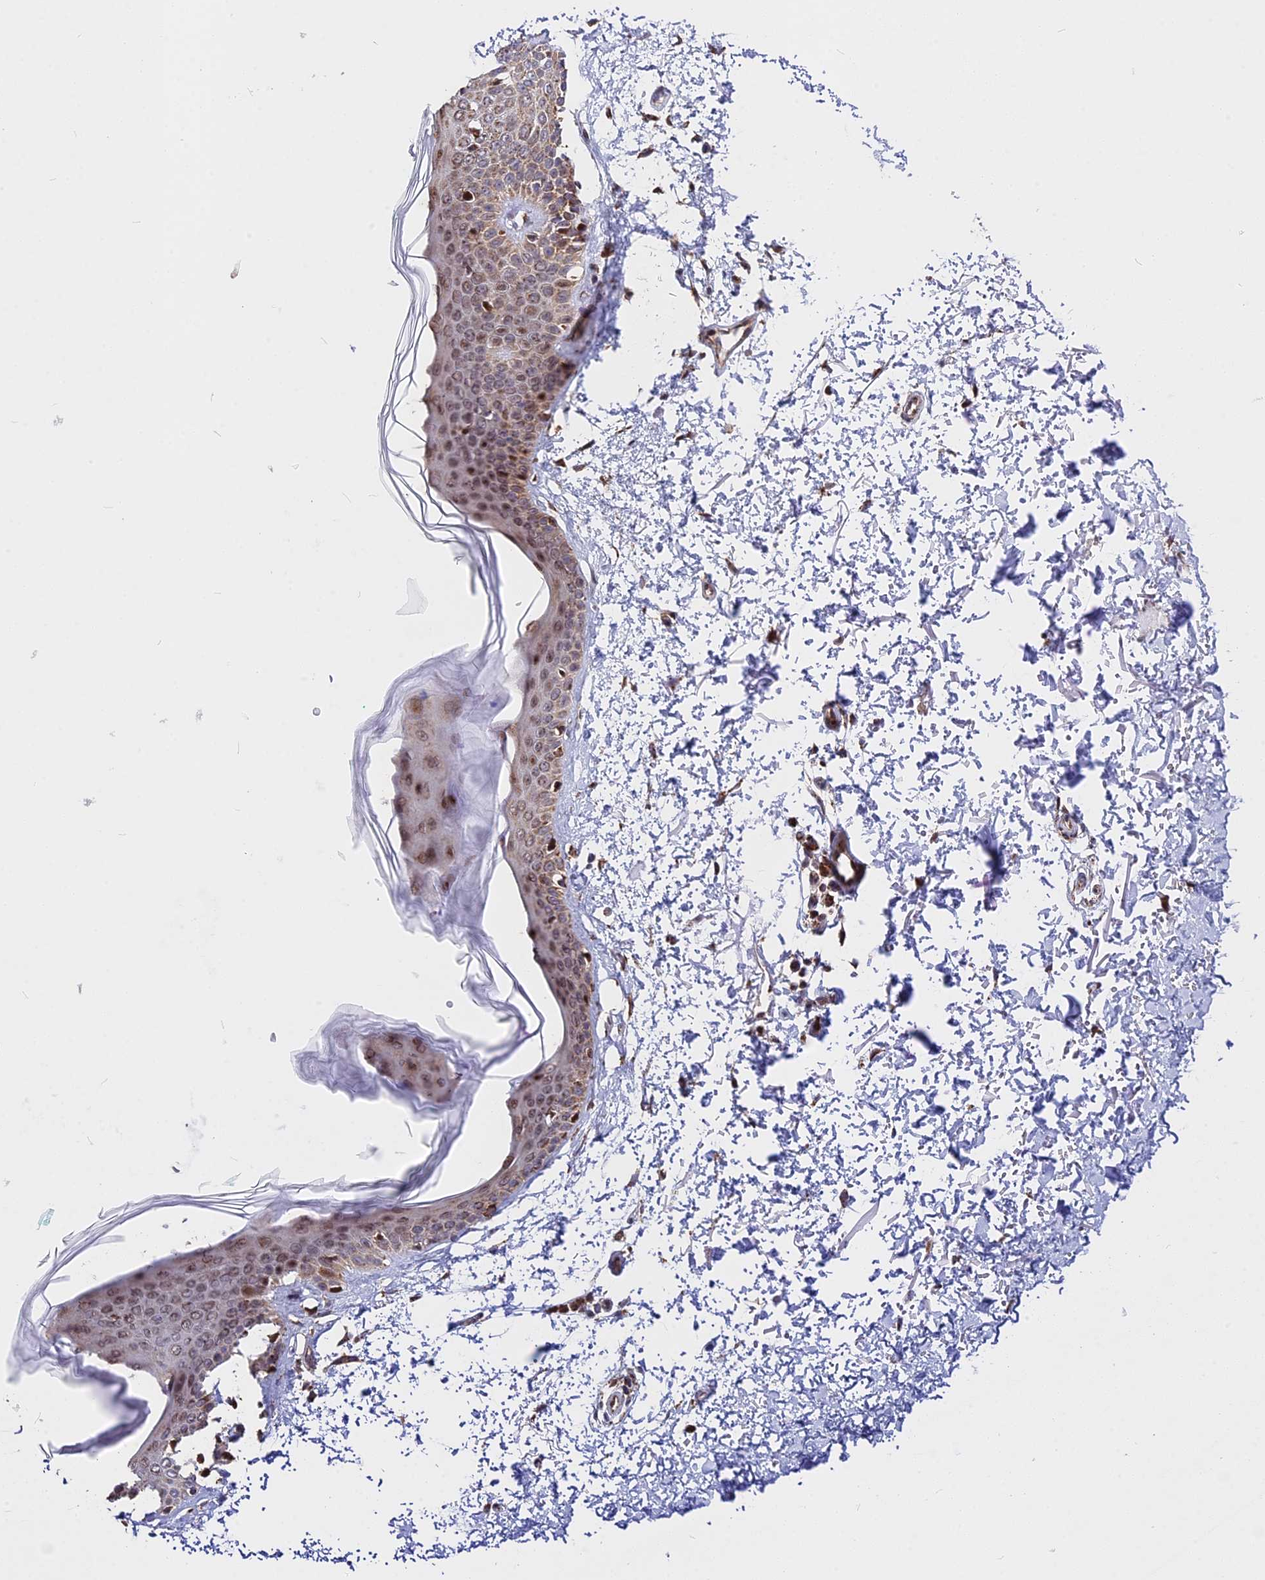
{"staining": {"intensity": "moderate", "quantity": "<25%", "location": "cytoplasmic/membranous"}, "tissue": "skin", "cell_type": "Fibroblasts", "image_type": "normal", "snomed": [{"axis": "morphology", "description": "Normal tissue, NOS"}, {"axis": "topography", "description": "Skin"}], "caption": "Moderate cytoplasmic/membranous protein staining is present in approximately <25% of fibroblasts in skin.", "gene": "FAM174C", "patient": {"sex": "male", "age": 66}}